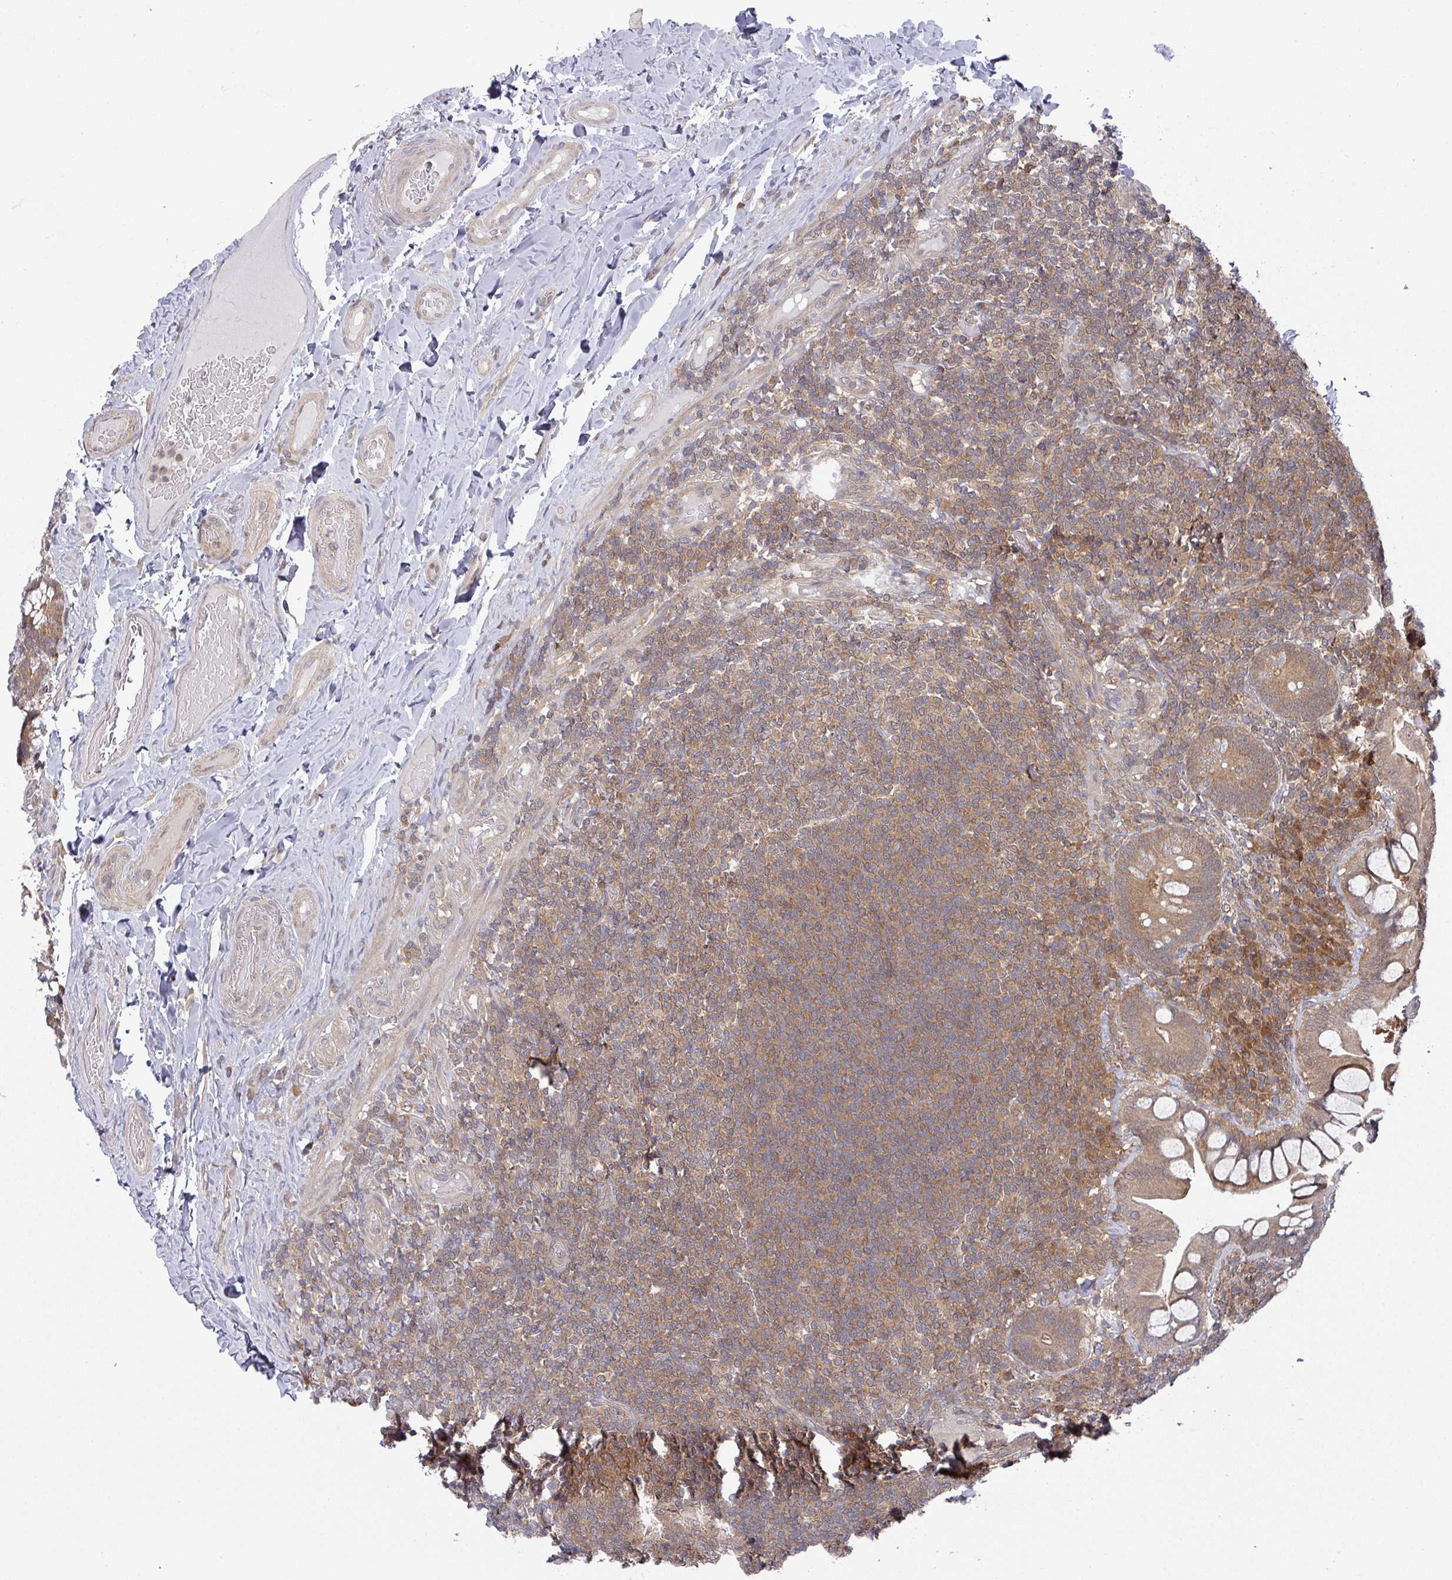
{"staining": {"intensity": "weak", "quantity": ">75%", "location": "cytoplasmic/membranous"}, "tissue": "small intestine", "cell_type": "Glandular cells", "image_type": "normal", "snomed": [{"axis": "morphology", "description": "Normal tissue, NOS"}, {"axis": "topography", "description": "Small intestine"}], "caption": "Benign small intestine demonstrates weak cytoplasmic/membranous staining in approximately >75% of glandular cells (DAB IHC with brightfield microscopy, high magnification)..", "gene": "GOLGA7B", "patient": {"sex": "male", "age": 70}}